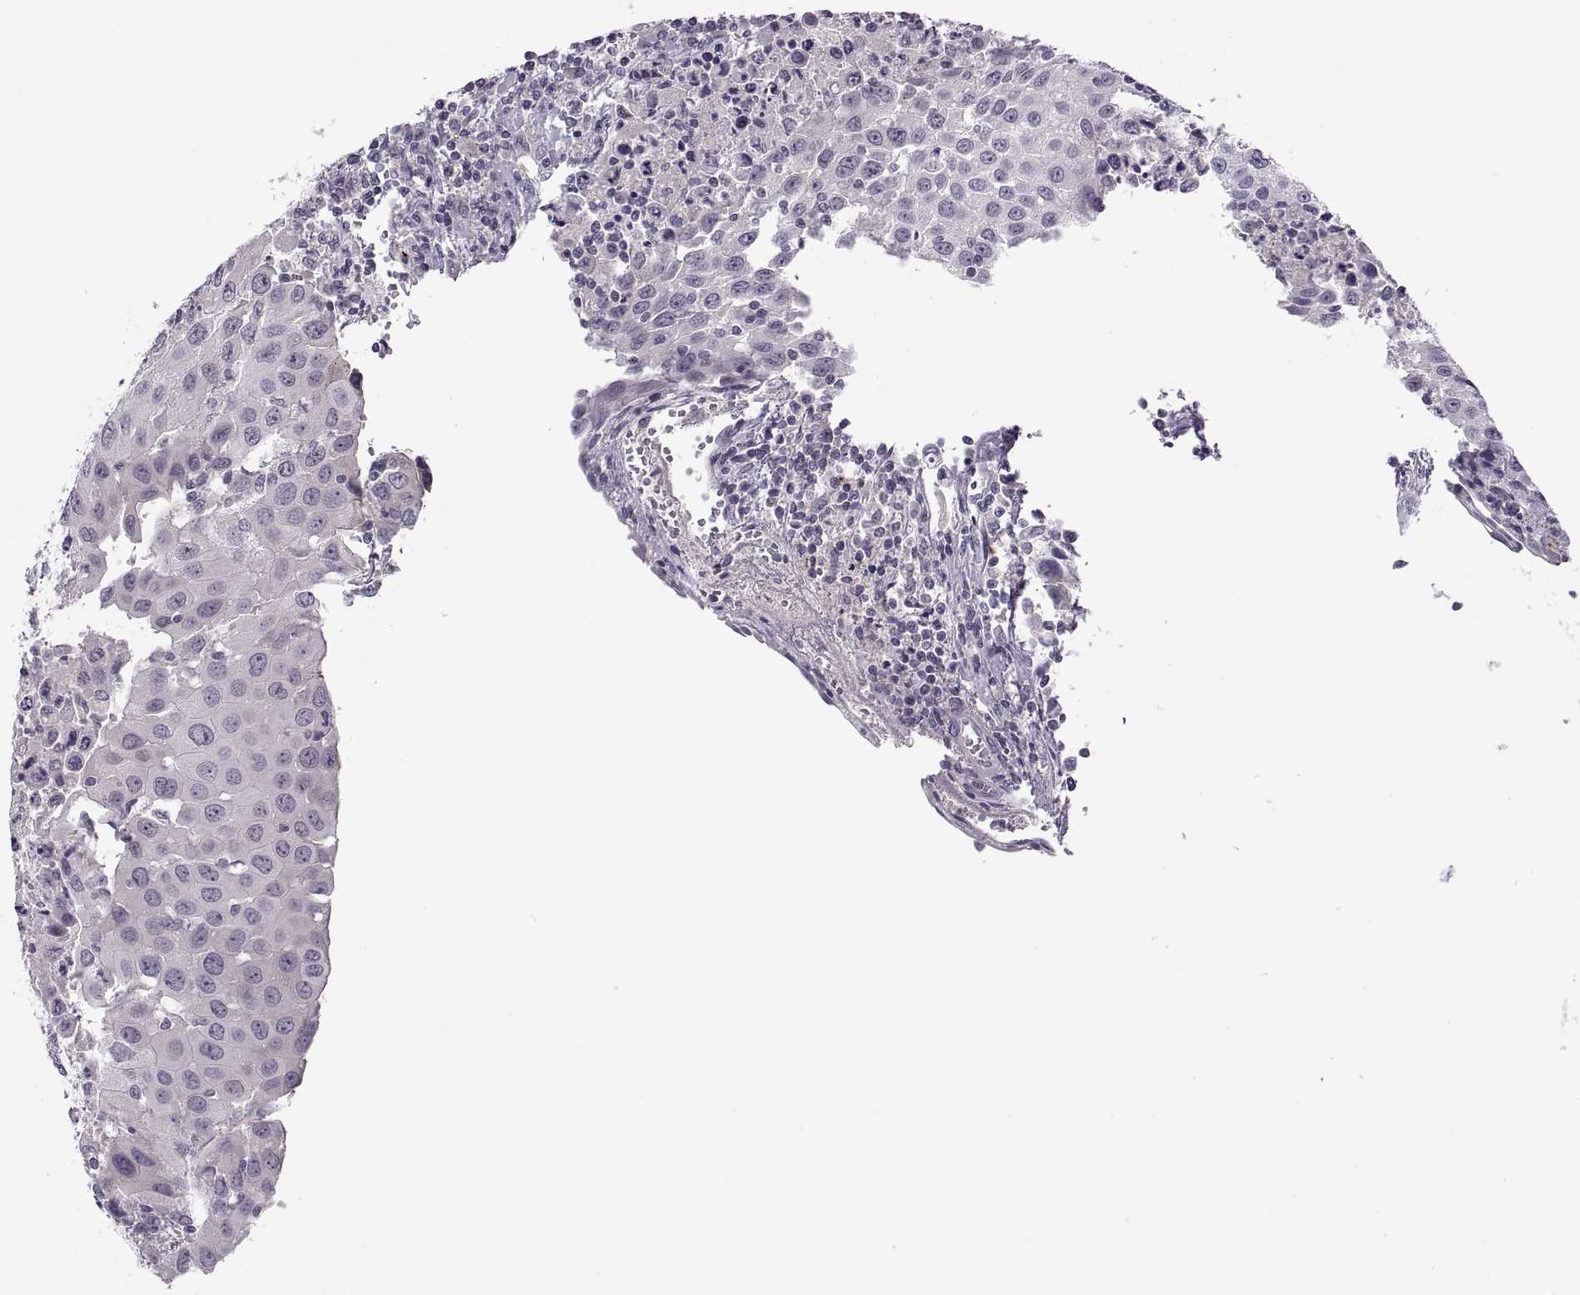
{"staining": {"intensity": "negative", "quantity": "none", "location": "none"}, "tissue": "urothelial cancer", "cell_type": "Tumor cells", "image_type": "cancer", "snomed": [{"axis": "morphology", "description": "Urothelial carcinoma, High grade"}, {"axis": "topography", "description": "Urinary bladder"}], "caption": "This is an immunohistochemistry (IHC) photomicrograph of human high-grade urothelial carcinoma. There is no expression in tumor cells.", "gene": "CHCT1", "patient": {"sex": "female", "age": 85}}